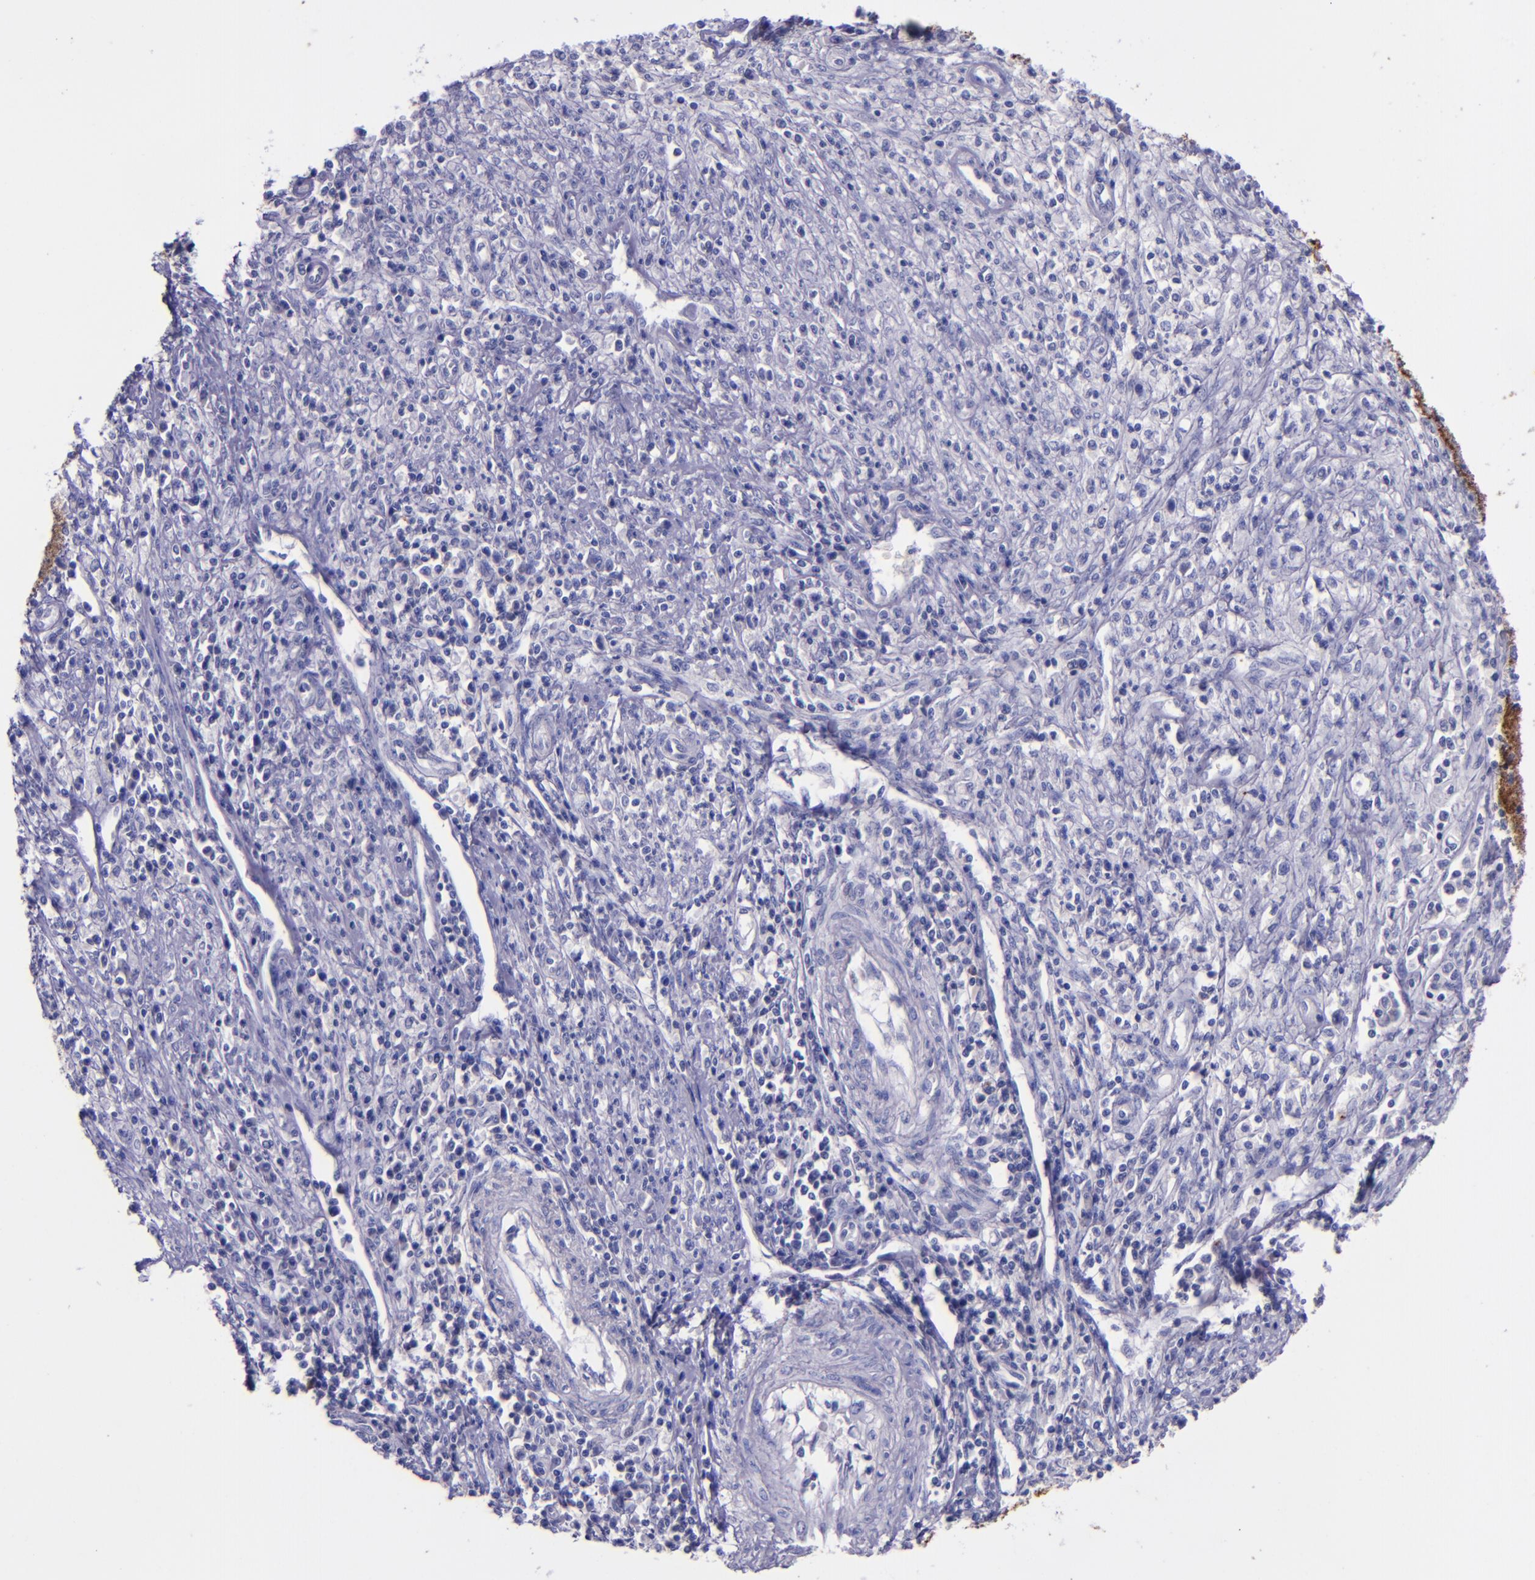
{"staining": {"intensity": "negative", "quantity": "none", "location": "none"}, "tissue": "cervical cancer", "cell_type": "Tumor cells", "image_type": "cancer", "snomed": [{"axis": "morphology", "description": "Adenocarcinoma, NOS"}, {"axis": "topography", "description": "Cervix"}], "caption": "Immunohistochemistry (IHC) of cervical adenocarcinoma exhibits no staining in tumor cells. (Stains: DAB immunohistochemistry (IHC) with hematoxylin counter stain, Microscopy: brightfield microscopy at high magnification).", "gene": "KRT4", "patient": {"sex": "female", "age": 36}}